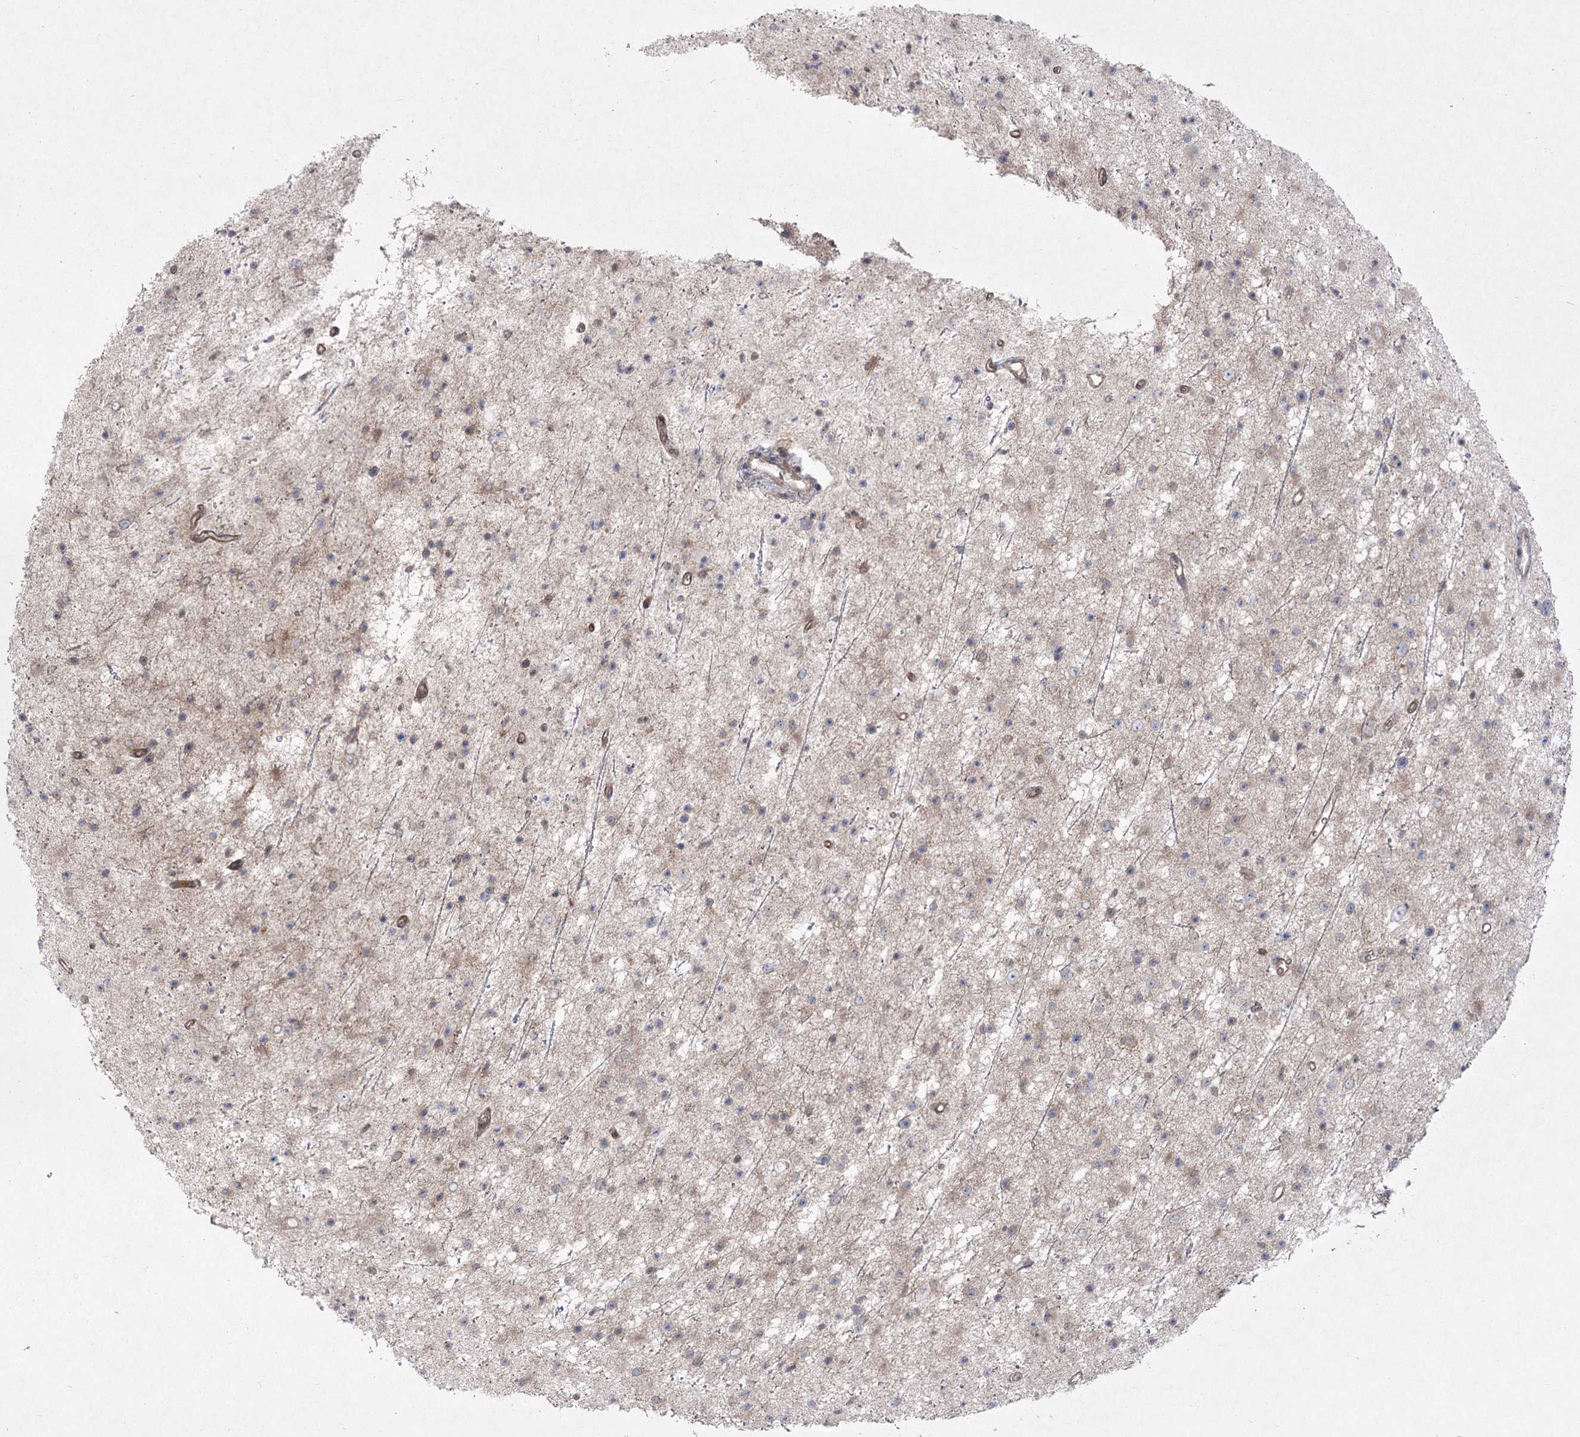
{"staining": {"intensity": "weak", "quantity": "<25%", "location": "cytoplasmic/membranous"}, "tissue": "glioma", "cell_type": "Tumor cells", "image_type": "cancer", "snomed": [{"axis": "morphology", "description": "Glioma, malignant, Low grade"}, {"axis": "topography", "description": "Cerebral cortex"}], "caption": "This micrograph is of malignant glioma (low-grade) stained with immunohistochemistry (IHC) to label a protein in brown with the nuclei are counter-stained blue. There is no positivity in tumor cells.", "gene": "PLEKHA5", "patient": {"sex": "female", "age": 39}}